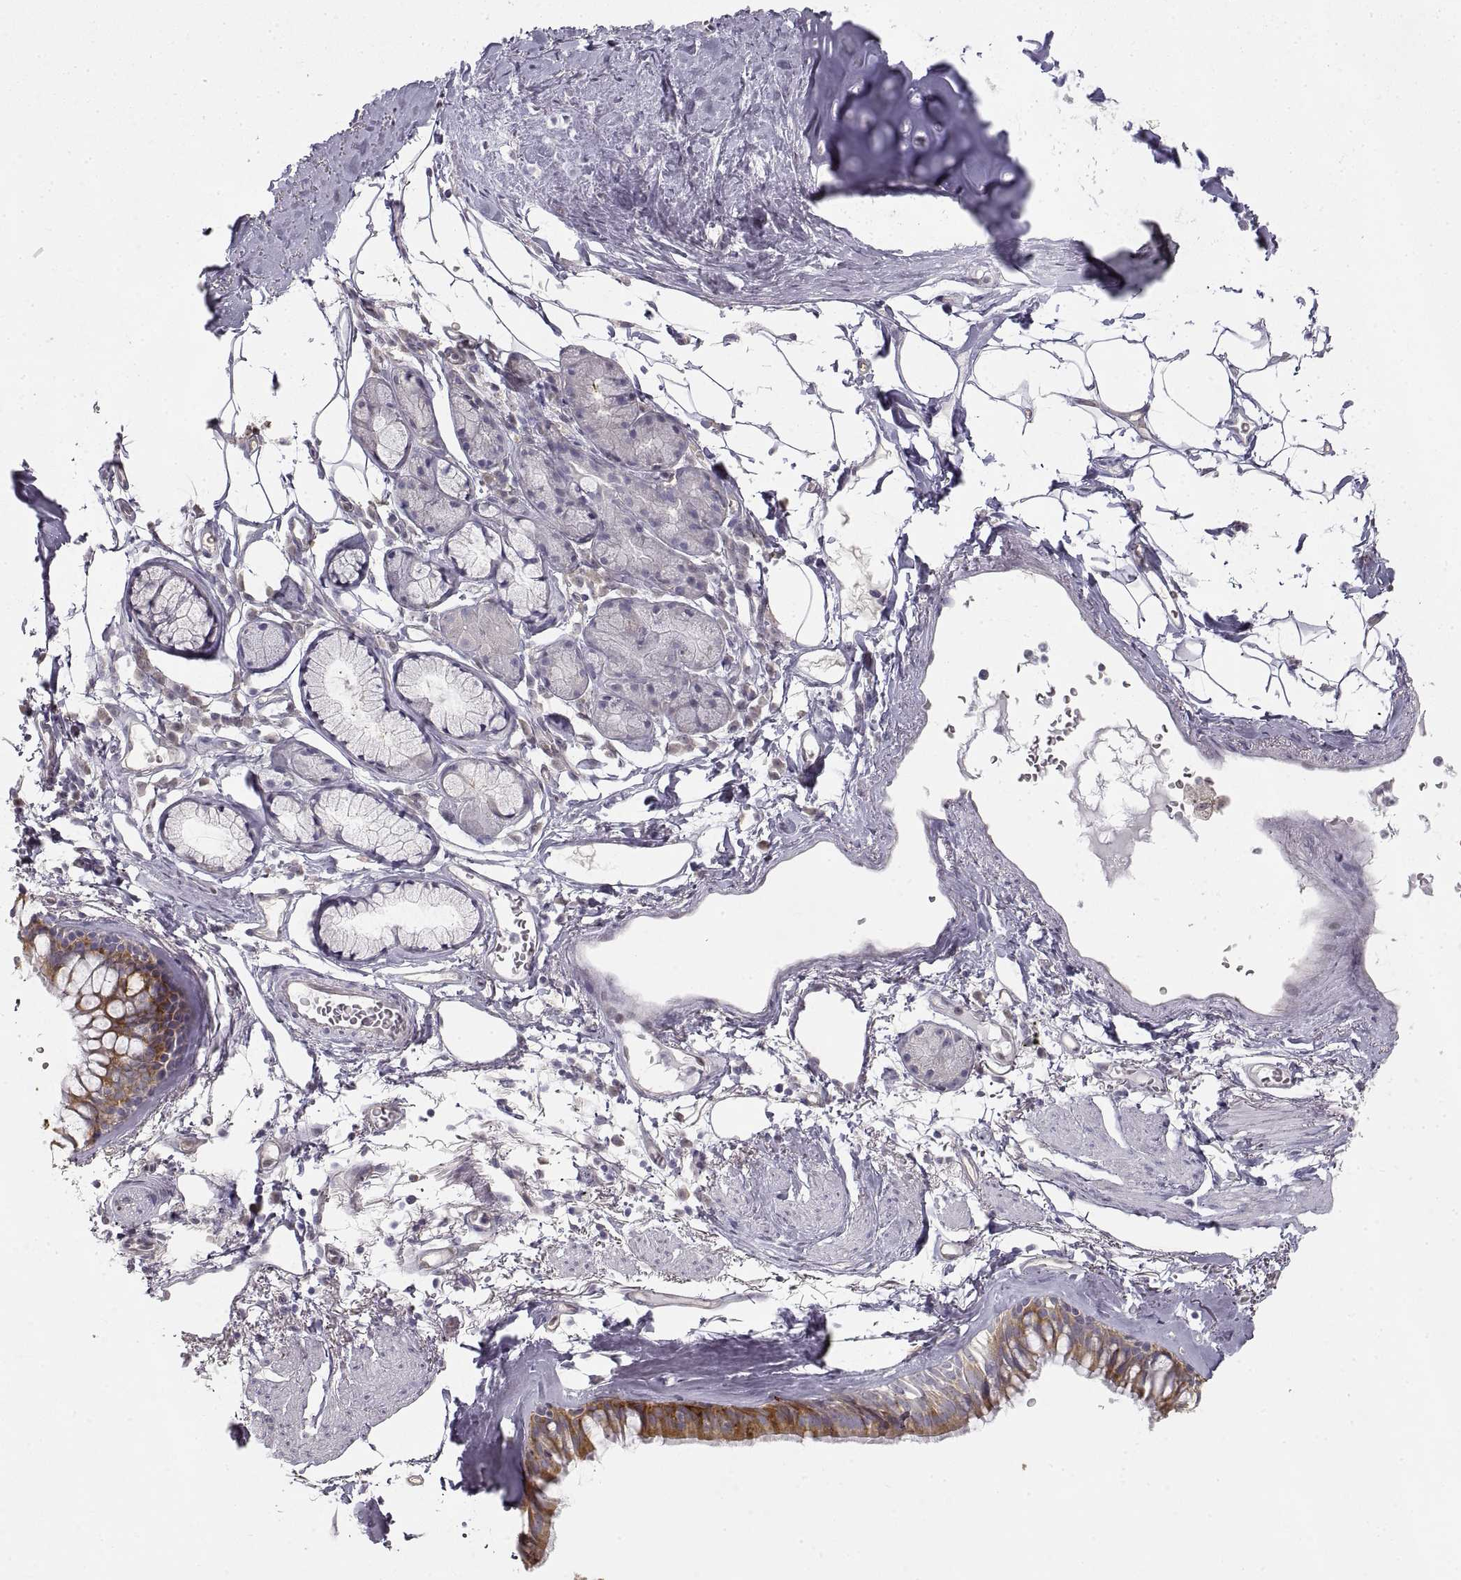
{"staining": {"intensity": "strong", "quantity": "25%-75%", "location": "cytoplasmic/membranous"}, "tissue": "bronchus", "cell_type": "Respiratory epithelial cells", "image_type": "normal", "snomed": [{"axis": "morphology", "description": "Normal tissue, NOS"}, {"axis": "morphology", "description": "Squamous cell carcinoma, NOS"}, {"axis": "topography", "description": "Cartilage tissue"}, {"axis": "topography", "description": "Bronchus"}], "caption": "Immunohistochemistry (IHC) of unremarkable bronchus demonstrates high levels of strong cytoplasmic/membranous expression in approximately 25%-75% of respiratory epithelial cells.", "gene": "HSP90AB1", "patient": {"sex": "male", "age": 72}}